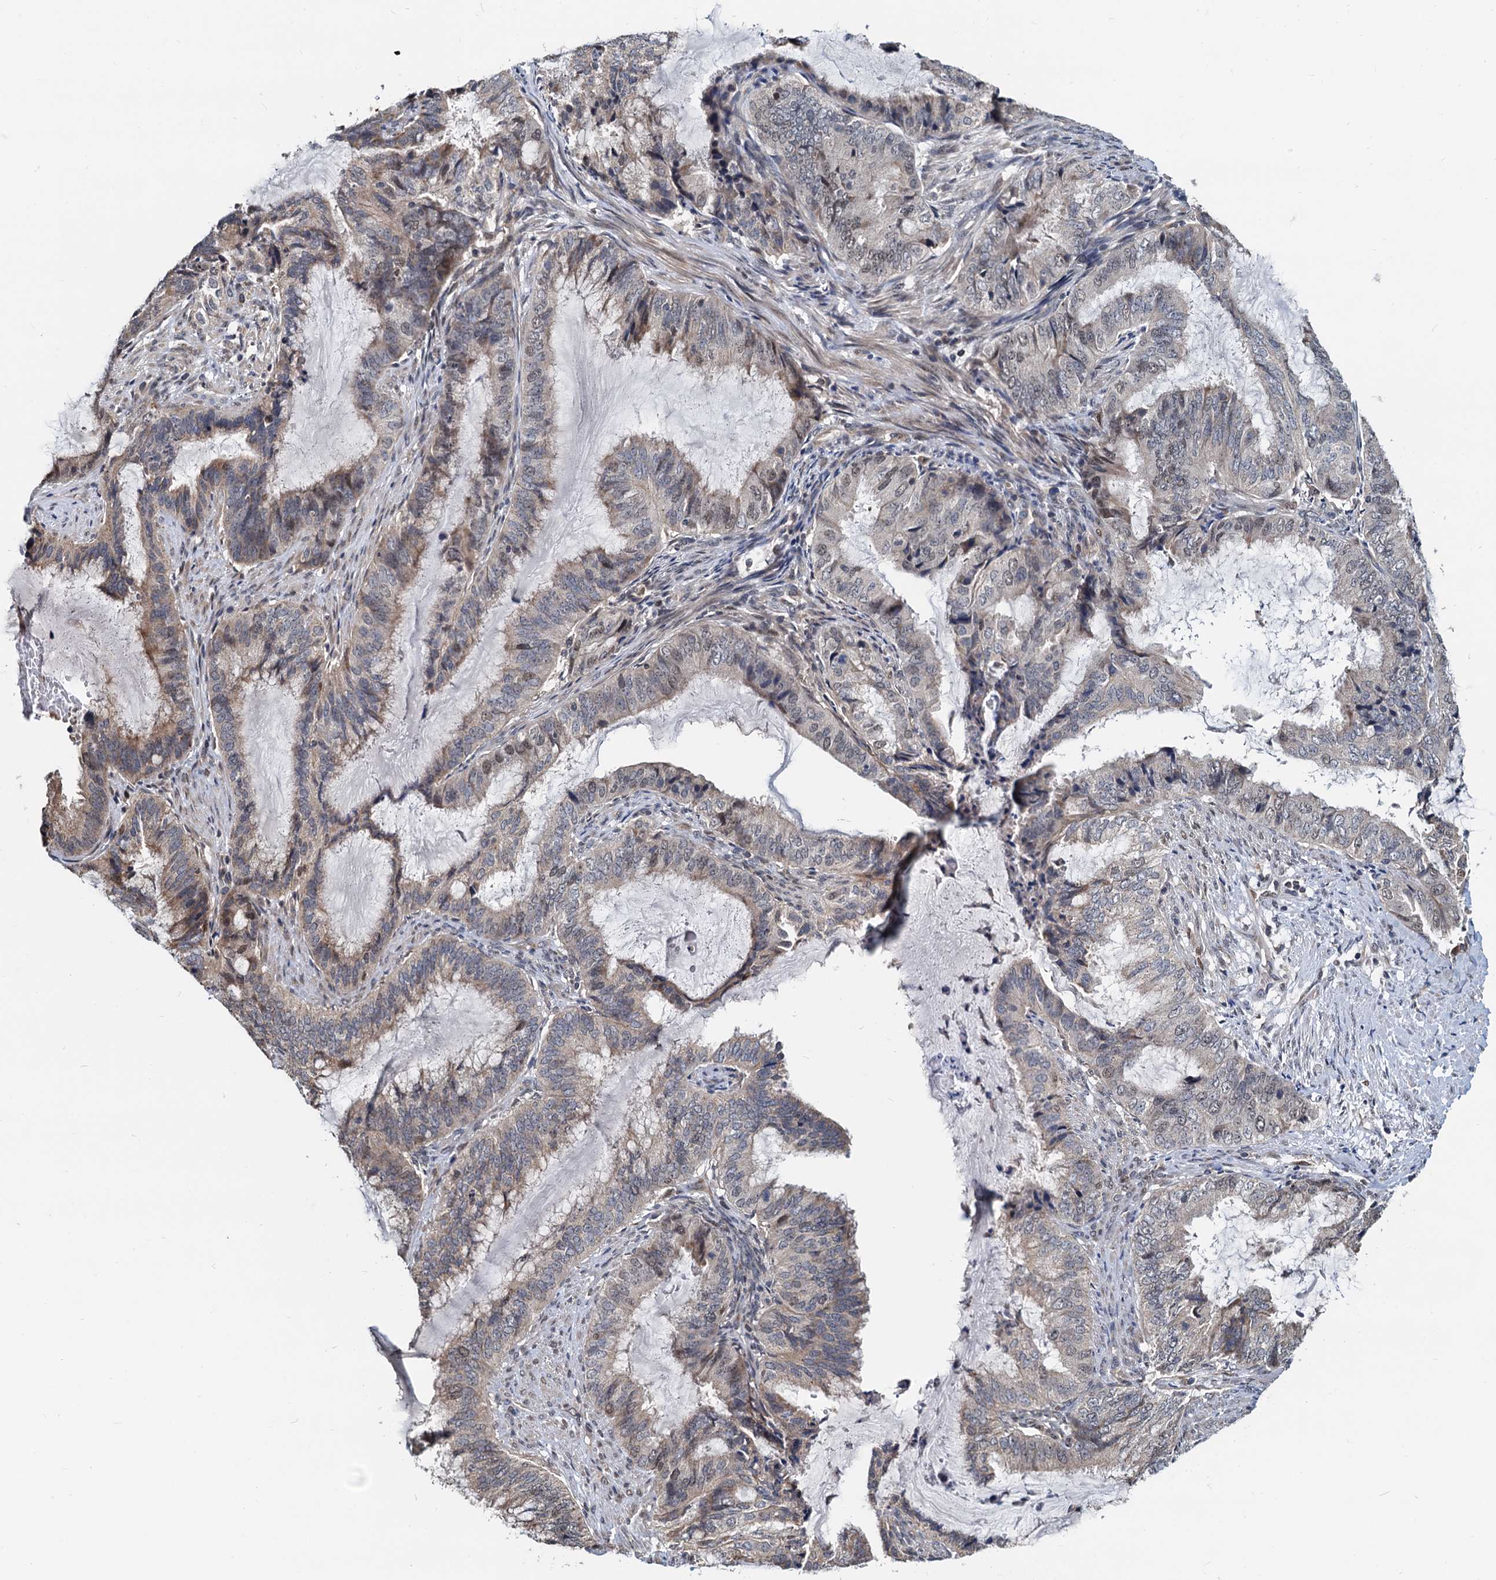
{"staining": {"intensity": "weak", "quantity": "25%-75%", "location": "cytoplasmic/membranous"}, "tissue": "endometrial cancer", "cell_type": "Tumor cells", "image_type": "cancer", "snomed": [{"axis": "morphology", "description": "Adenocarcinoma, NOS"}, {"axis": "topography", "description": "Endometrium"}], "caption": "Protein staining of adenocarcinoma (endometrial) tissue shows weak cytoplasmic/membranous staining in about 25%-75% of tumor cells. (brown staining indicates protein expression, while blue staining denotes nuclei).", "gene": "MCMBP", "patient": {"sex": "female", "age": 51}}